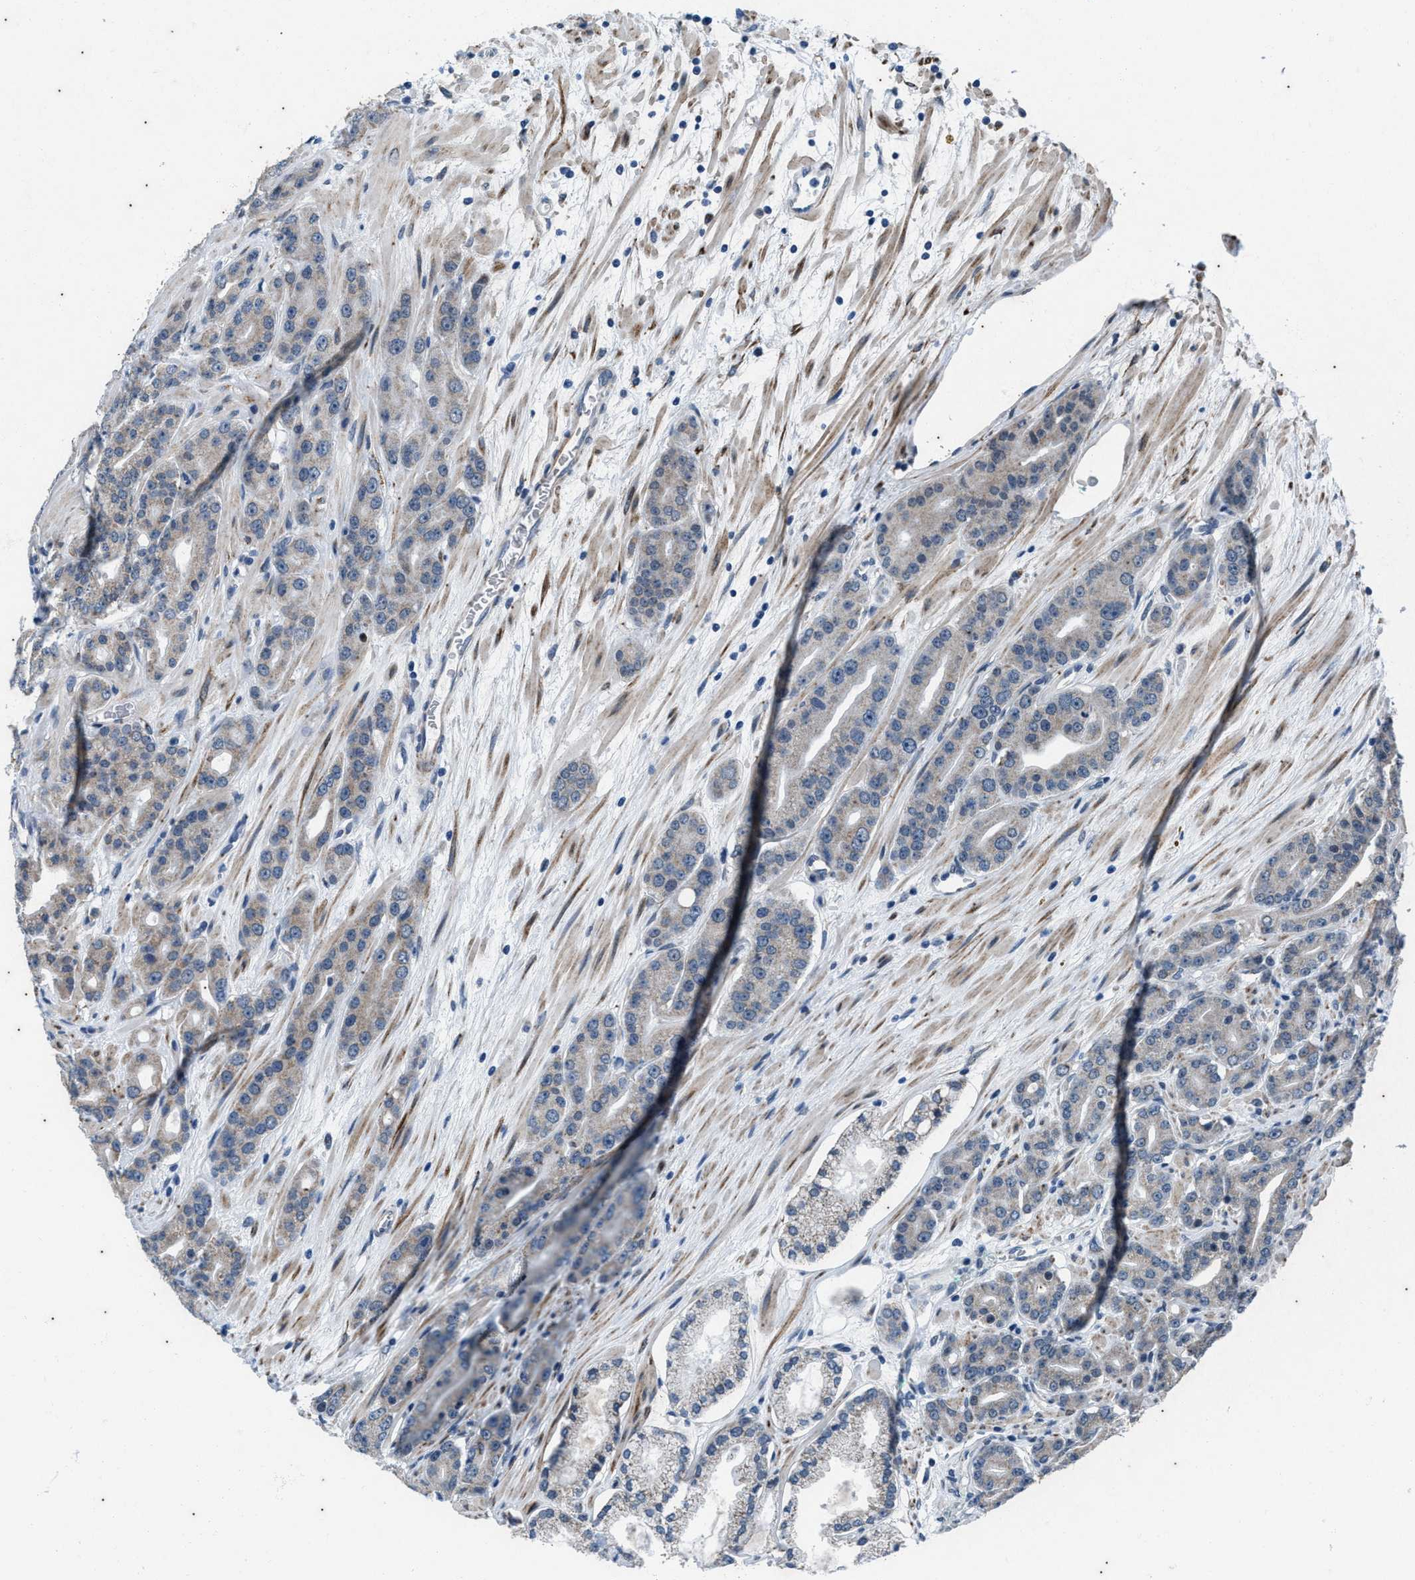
{"staining": {"intensity": "negative", "quantity": "none", "location": "none"}, "tissue": "prostate cancer", "cell_type": "Tumor cells", "image_type": "cancer", "snomed": [{"axis": "morphology", "description": "Adenocarcinoma, High grade"}, {"axis": "topography", "description": "Prostate"}], "caption": "This is an IHC photomicrograph of human adenocarcinoma (high-grade) (prostate). There is no staining in tumor cells.", "gene": "KIF24", "patient": {"sex": "male", "age": 71}}